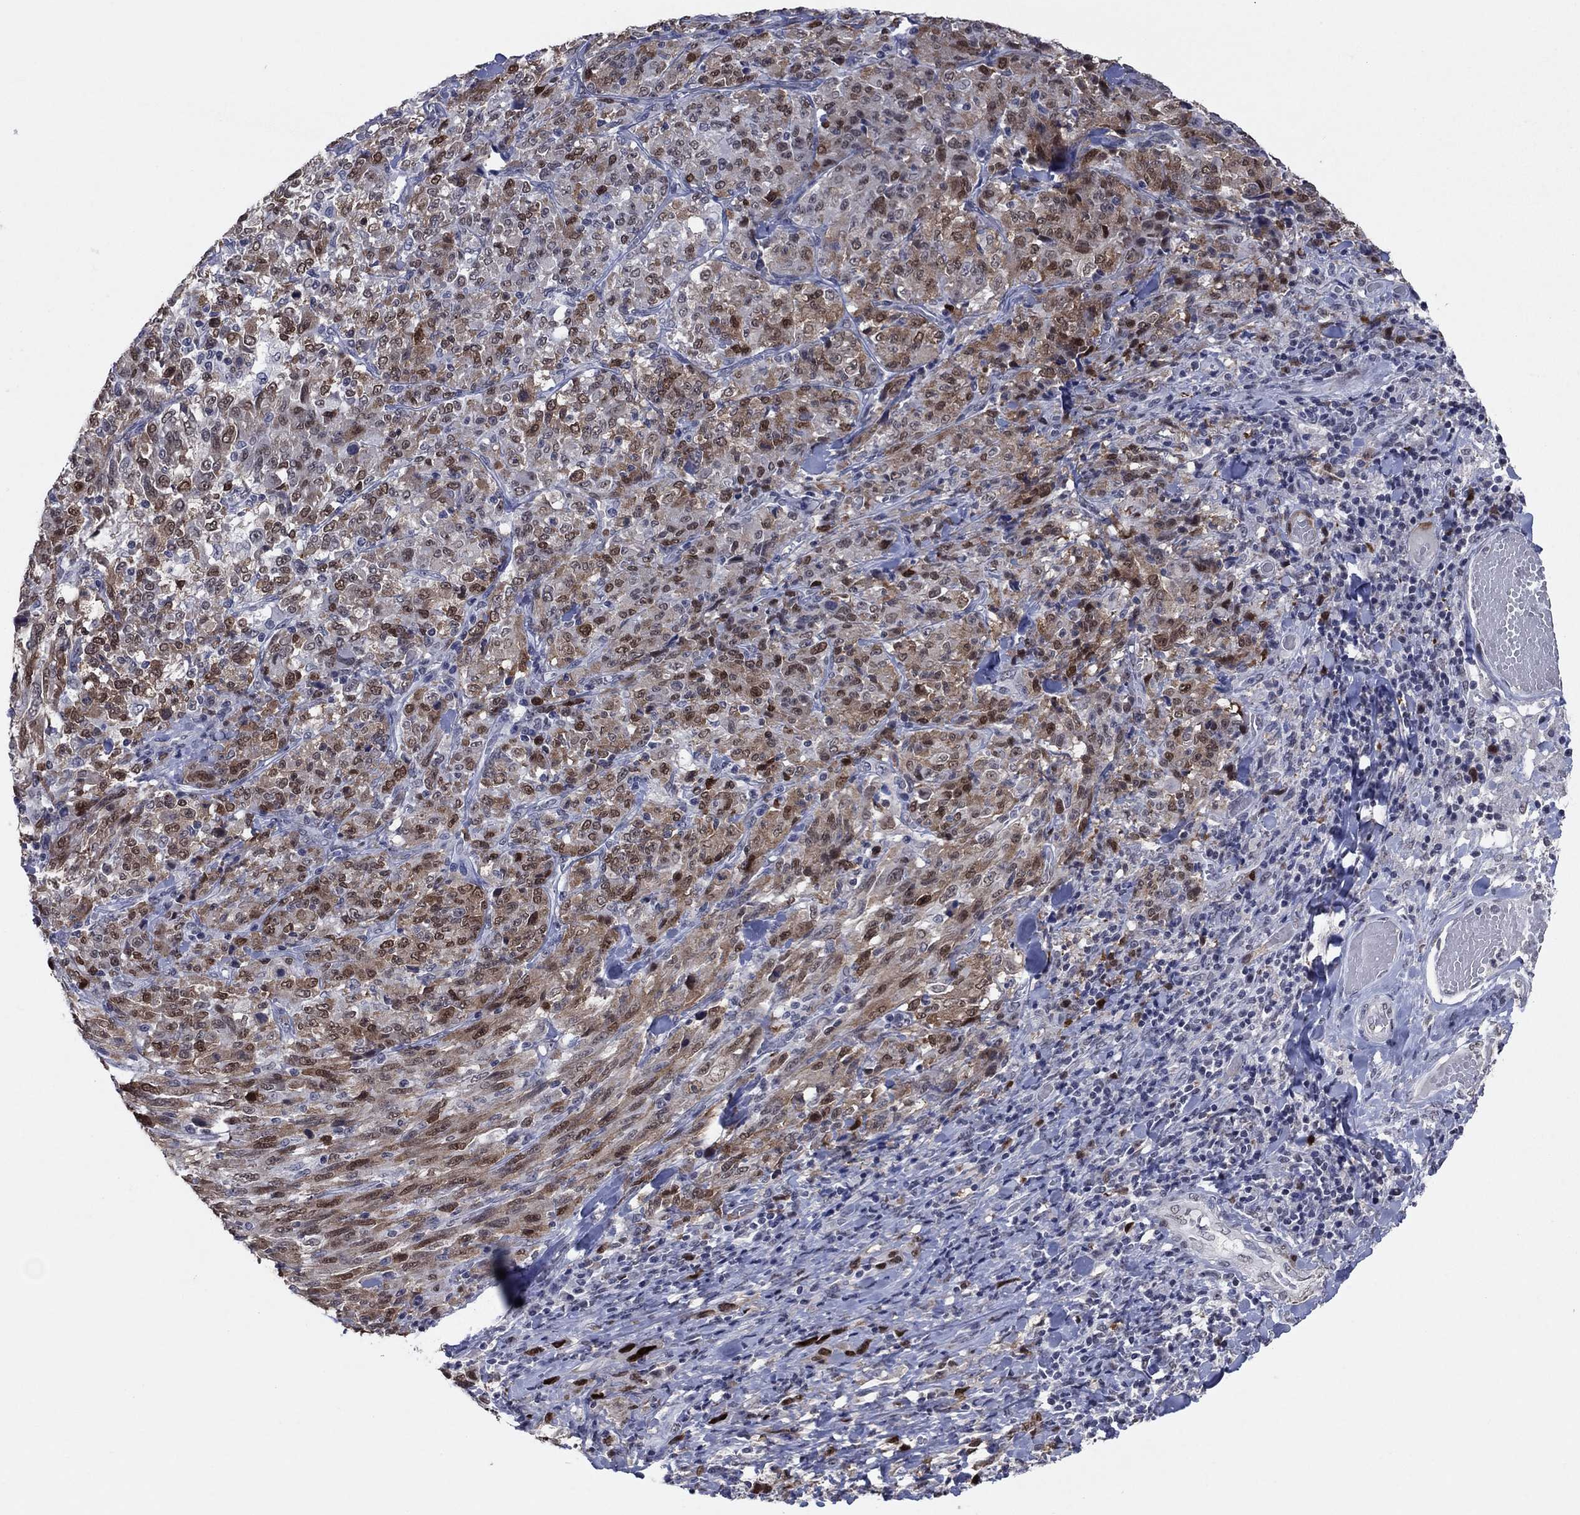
{"staining": {"intensity": "moderate", "quantity": "25%-75%", "location": "nuclear"}, "tissue": "melanoma", "cell_type": "Tumor cells", "image_type": "cancer", "snomed": [{"axis": "morphology", "description": "Malignant melanoma, NOS"}, {"axis": "topography", "description": "Skin"}], "caption": "Brown immunohistochemical staining in malignant melanoma reveals moderate nuclear staining in about 25%-75% of tumor cells.", "gene": "TYMS", "patient": {"sex": "female", "age": 91}}